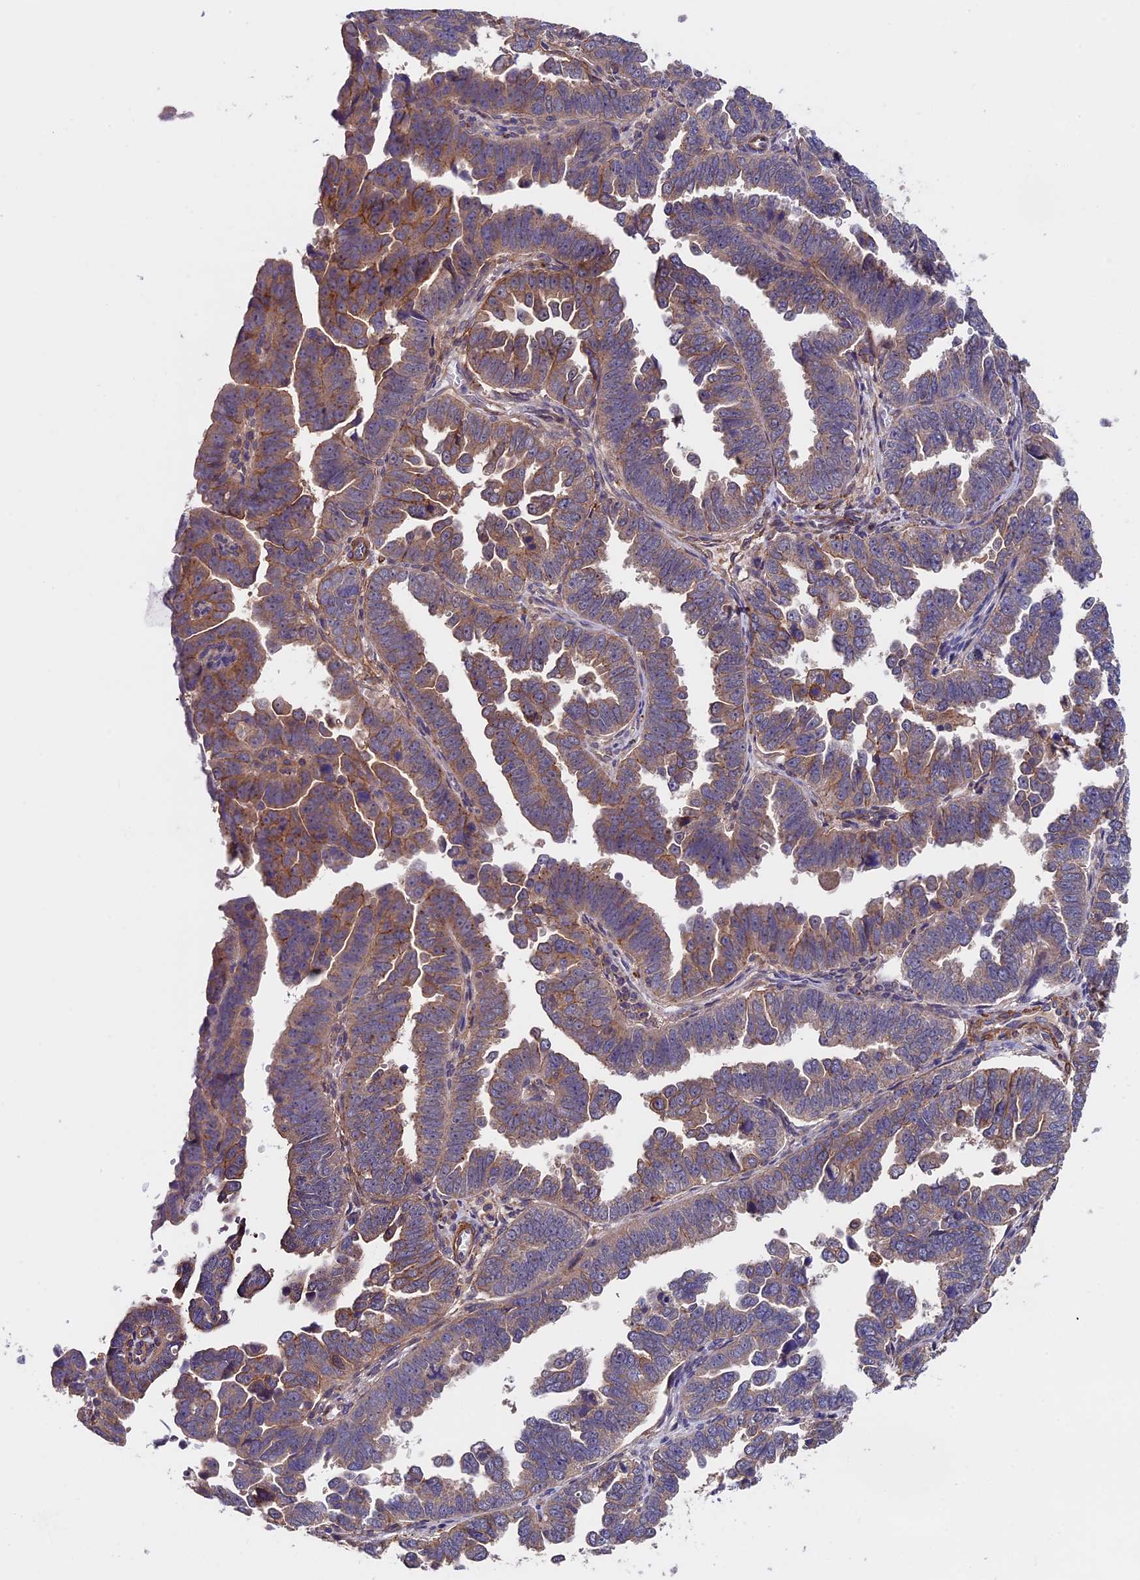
{"staining": {"intensity": "moderate", "quantity": "25%-75%", "location": "cytoplasmic/membranous"}, "tissue": "endometrial cancer", "cell_type": "Tumor cells", "image_type": "cancer", "snomed": [{"axis": "morphology", "description": "Adenocarcinoma, NOS"}, {"axis": "topography", "description": "Endometrium"}], "caption": "This image shows immunohistochemistry staining of endometrial cancer (adenocarcinoma), with medium moderate cytoplasmic/membranous positivity in about 25%-75% of tumor cells.", "gene": "SLC9A5", "patient": {"sex": "female", "age": 75}}